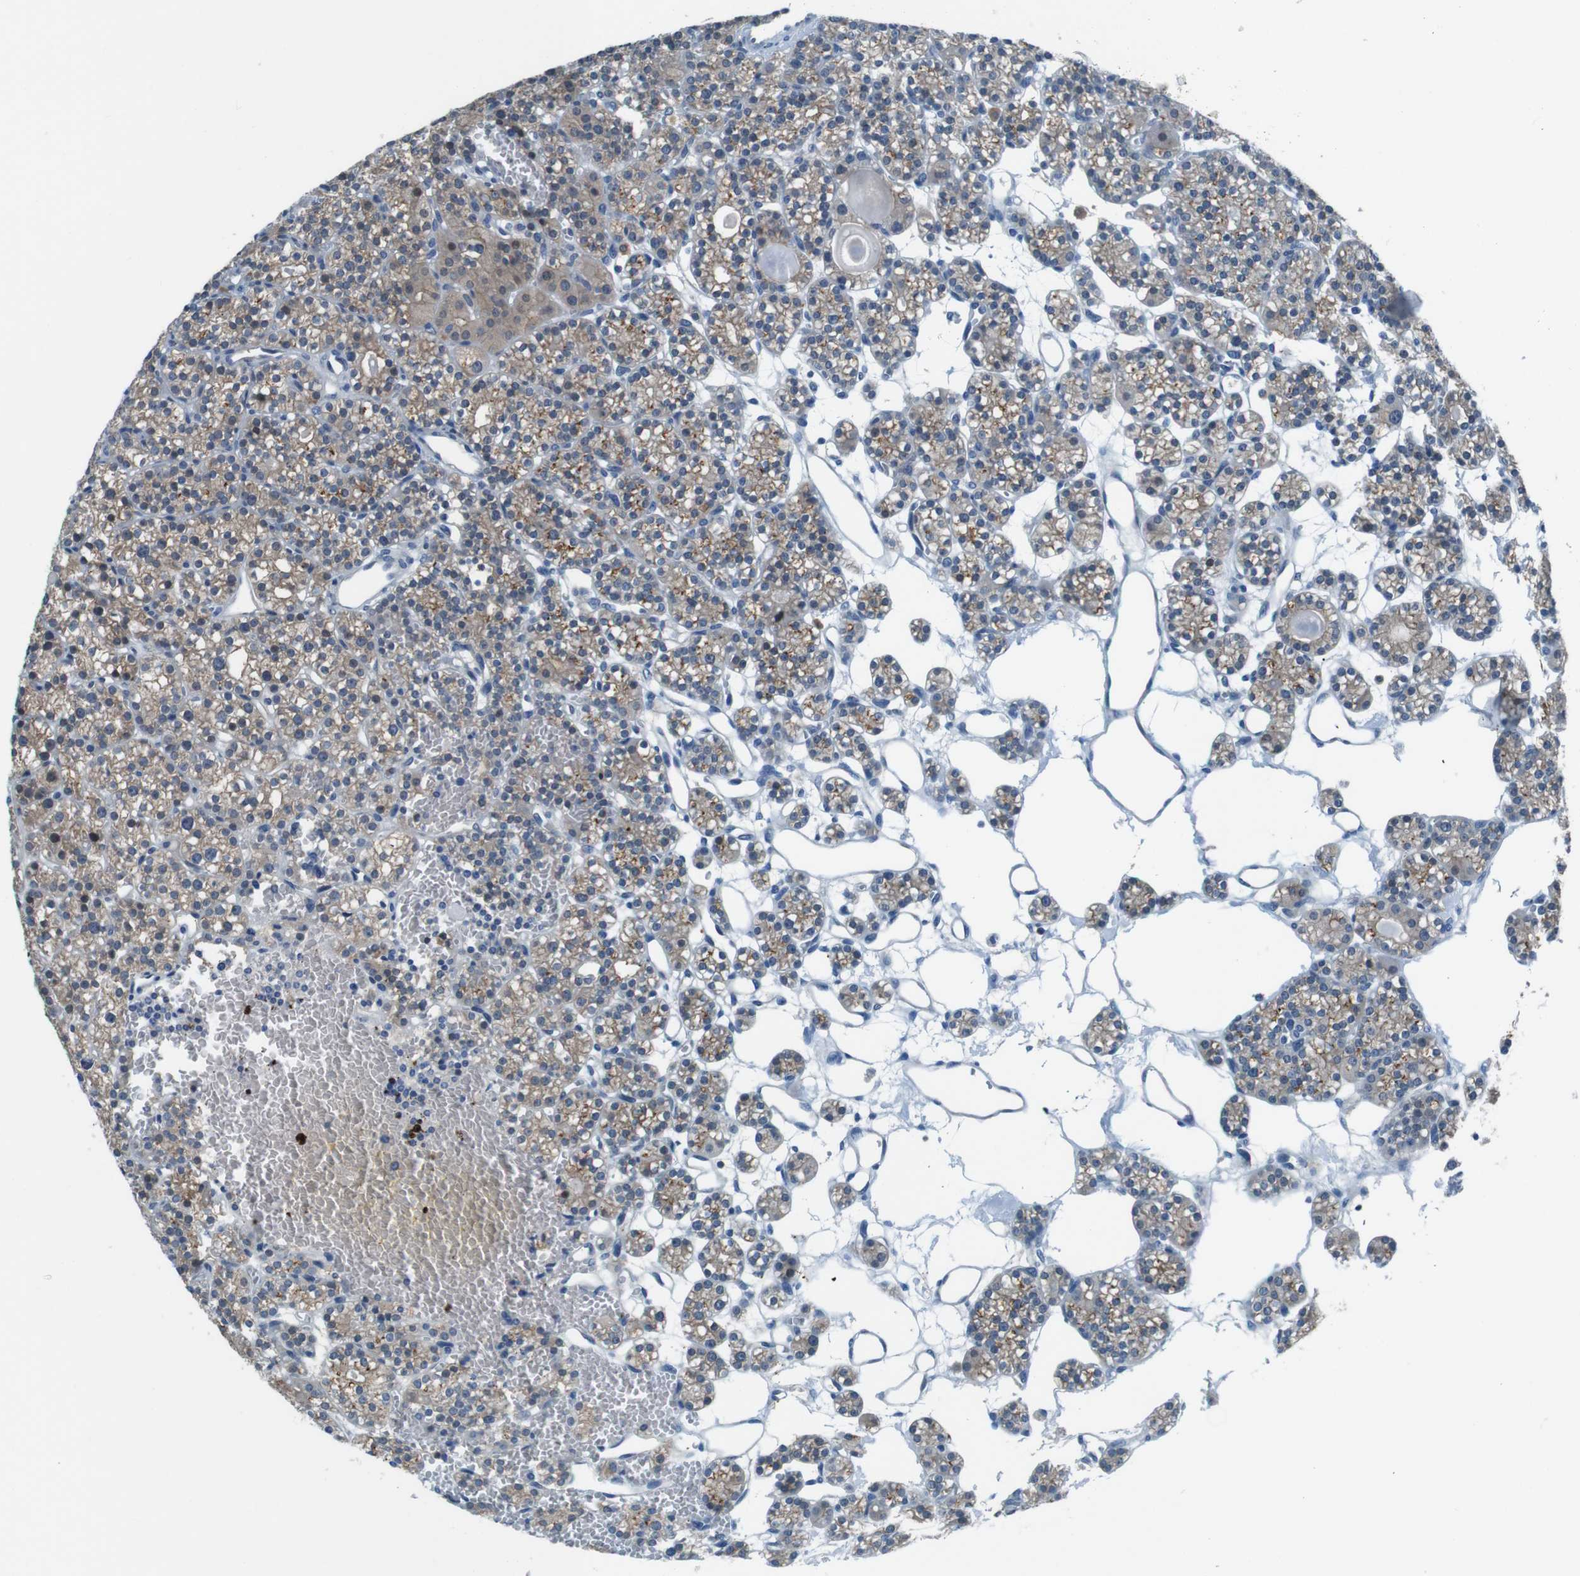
{"staining": {"intensity": "weak", "quantity": ">75%", "location": "cytoplasmic/membranous"}, "tissue": "parathyroid gland", "cell_type": "Glandular cells", "image_type": "normal", "snomed": [{"axis": "morphology", "description": "Normal tissue, NOS"}, {"axis": "topography", "description": "Parathyroid gland"}], "caption": "Immunohistochemical staining of unremarkable human parathyroid gland displays >75% levels of weak cytoplasmic/membranous protein positivity in approximately >75% of glandular cells.", "gene": "NANOS2", "patient": {"sex": "female", "age": 64}}